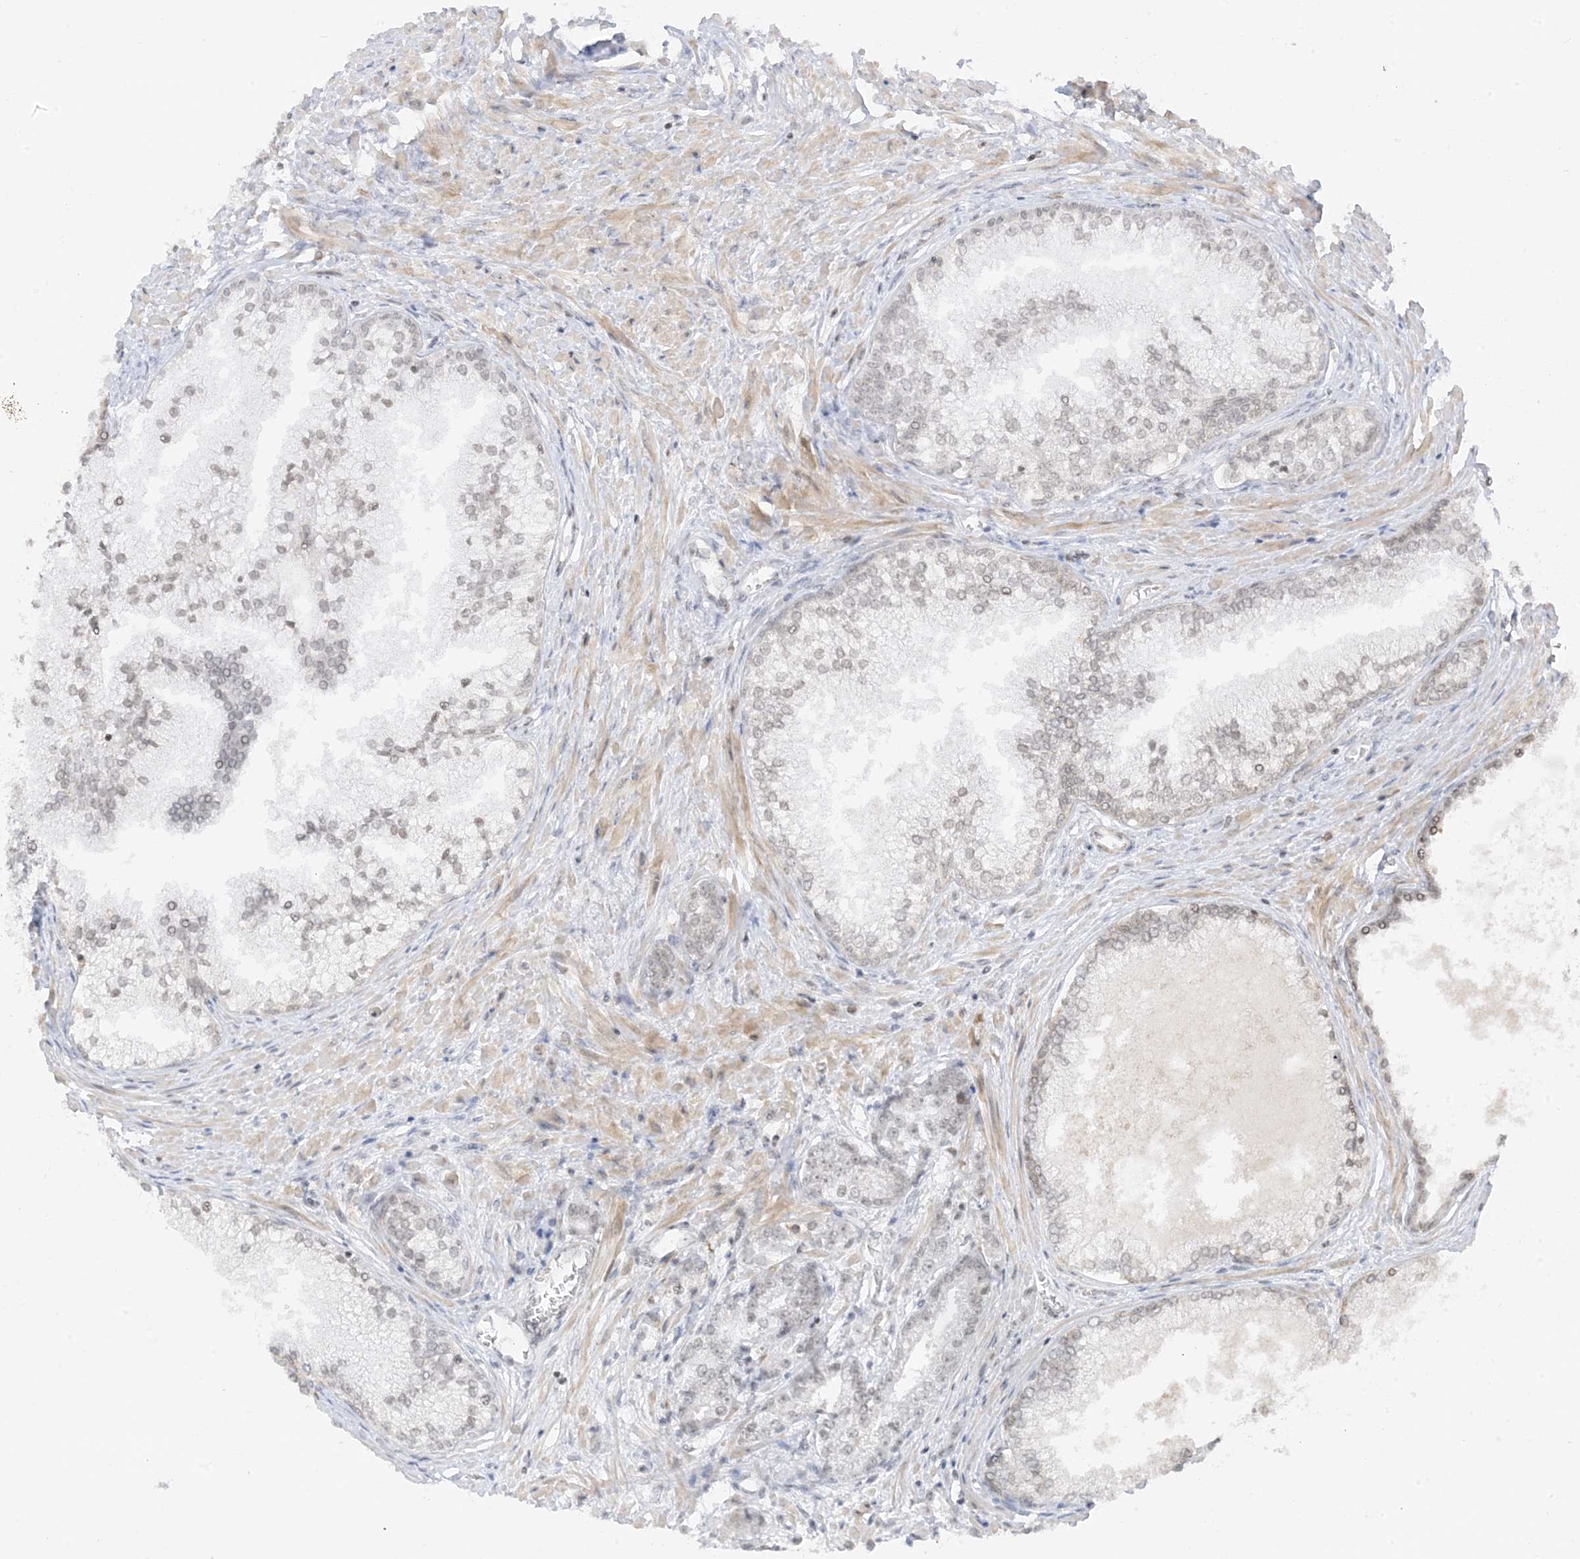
{"staining": {"intensity": "negative", "quantity": "none", "location": "none"}, "tissue": "prostate cancer", "cell_type": "Tumor cells", "image_type": "cancer", "snomed": [{"axis": "morphology", "description": "Adenocarcinoma, High grade"}, {"axis": "topography", "description": "Prostate"}], "caption": "Photomicrograph shows no significant protein staining in tumor cells of prostate cancer.", "gene": "METAP1D", "patient": {"sex": "male", "age": 69}}